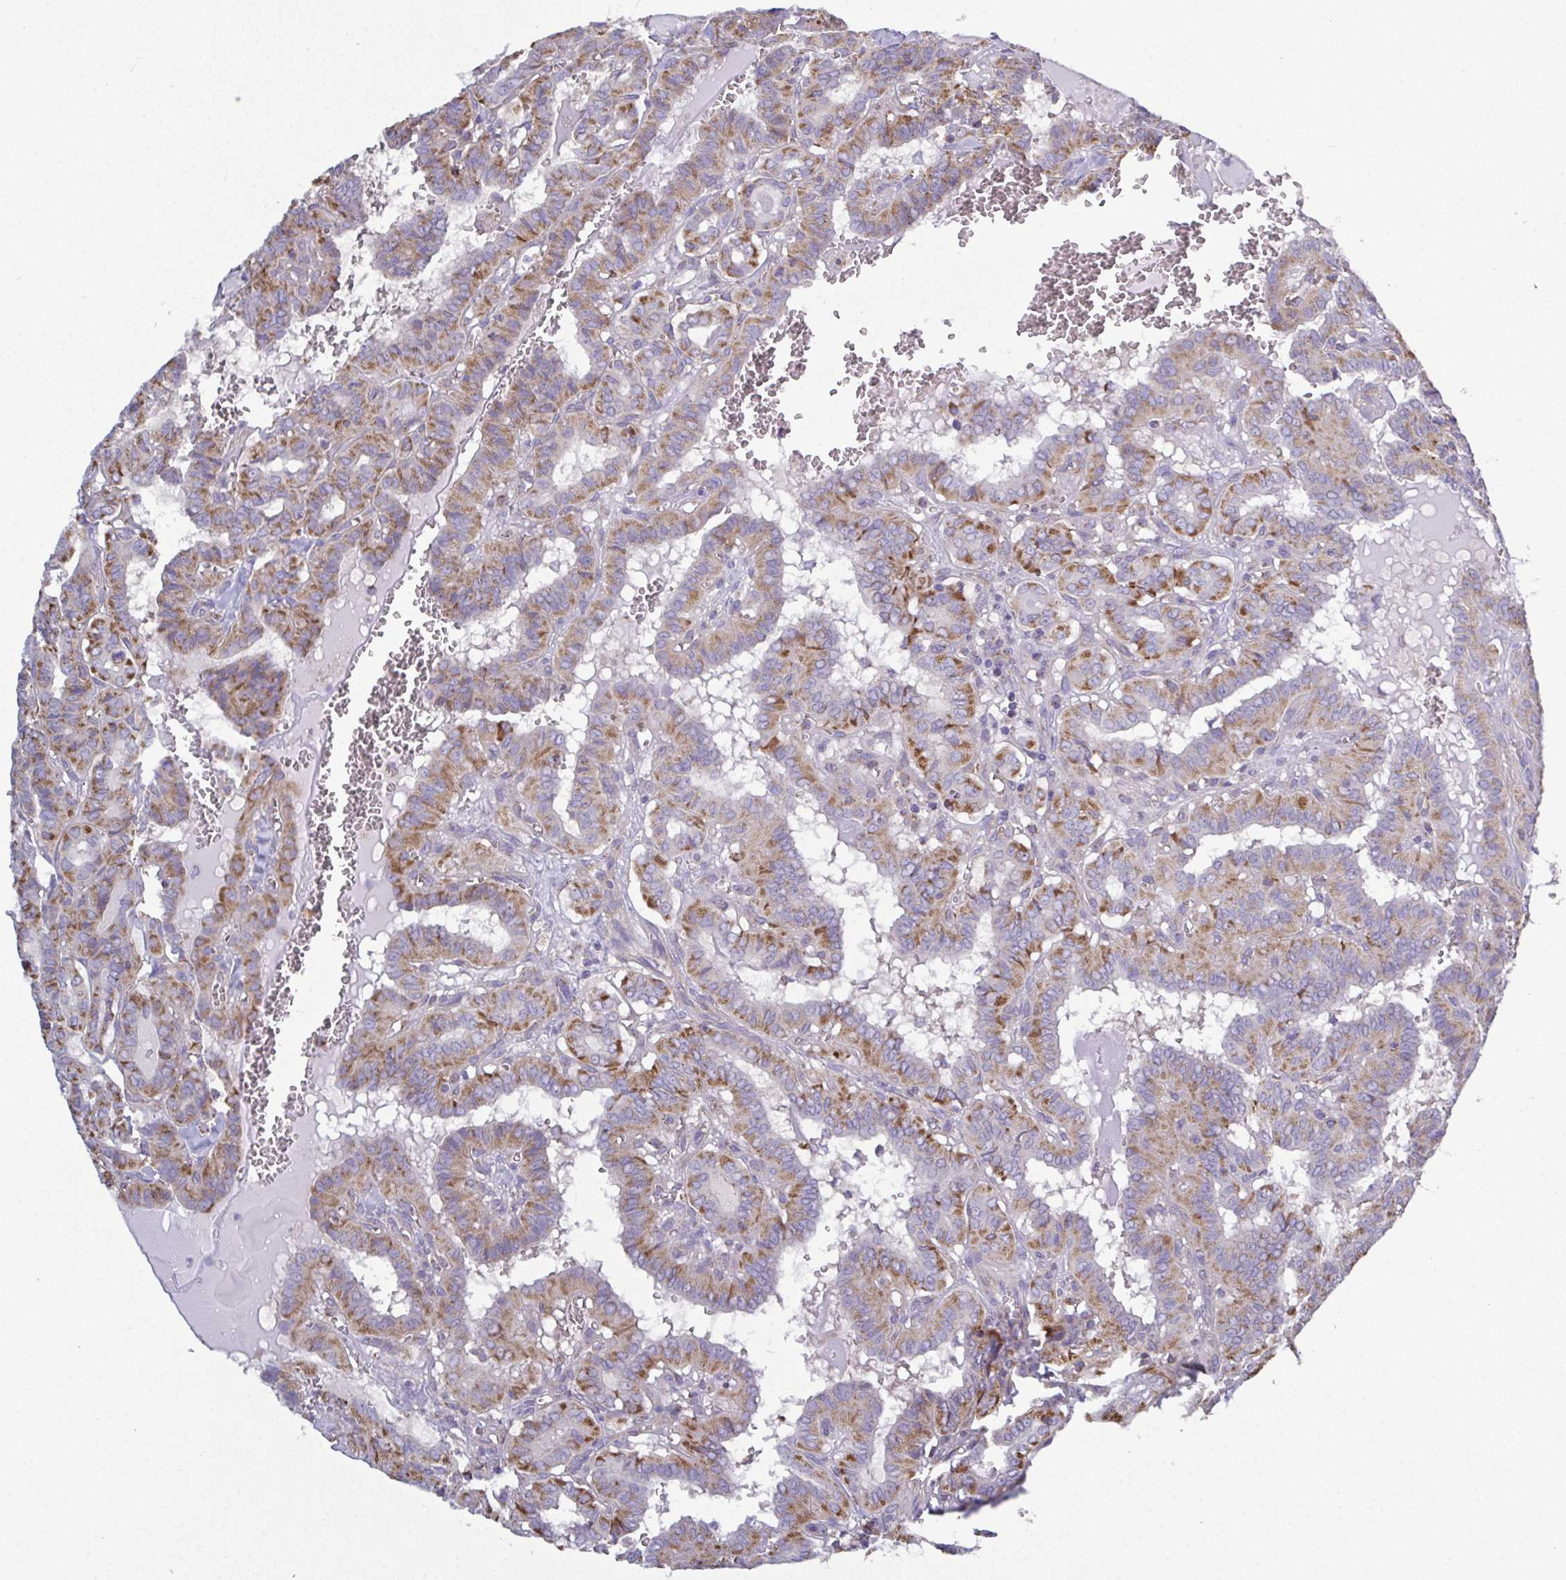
{"staining": {"intensity": "moderate", "quantity": ">75%", "location": "cytoplasmic/membranous"}, "tissue": "thyroid cancer", "cell_type": "Tumor cells", "image_type": "cancer", "snomed": [{"axis": "morphology", "description": "Papillary adenocarcinoma, NOS"}, {"axis": "topography", "description": "Thyroid gland"}], "caption": "This is an image of immunohistochemistry staining of thyroid cancer, which shows moderate expression in the cytoplasmic/membranous of tumor cells.", "gene": "CSDE1", "patient": {"sex": "female", "age": 21}}